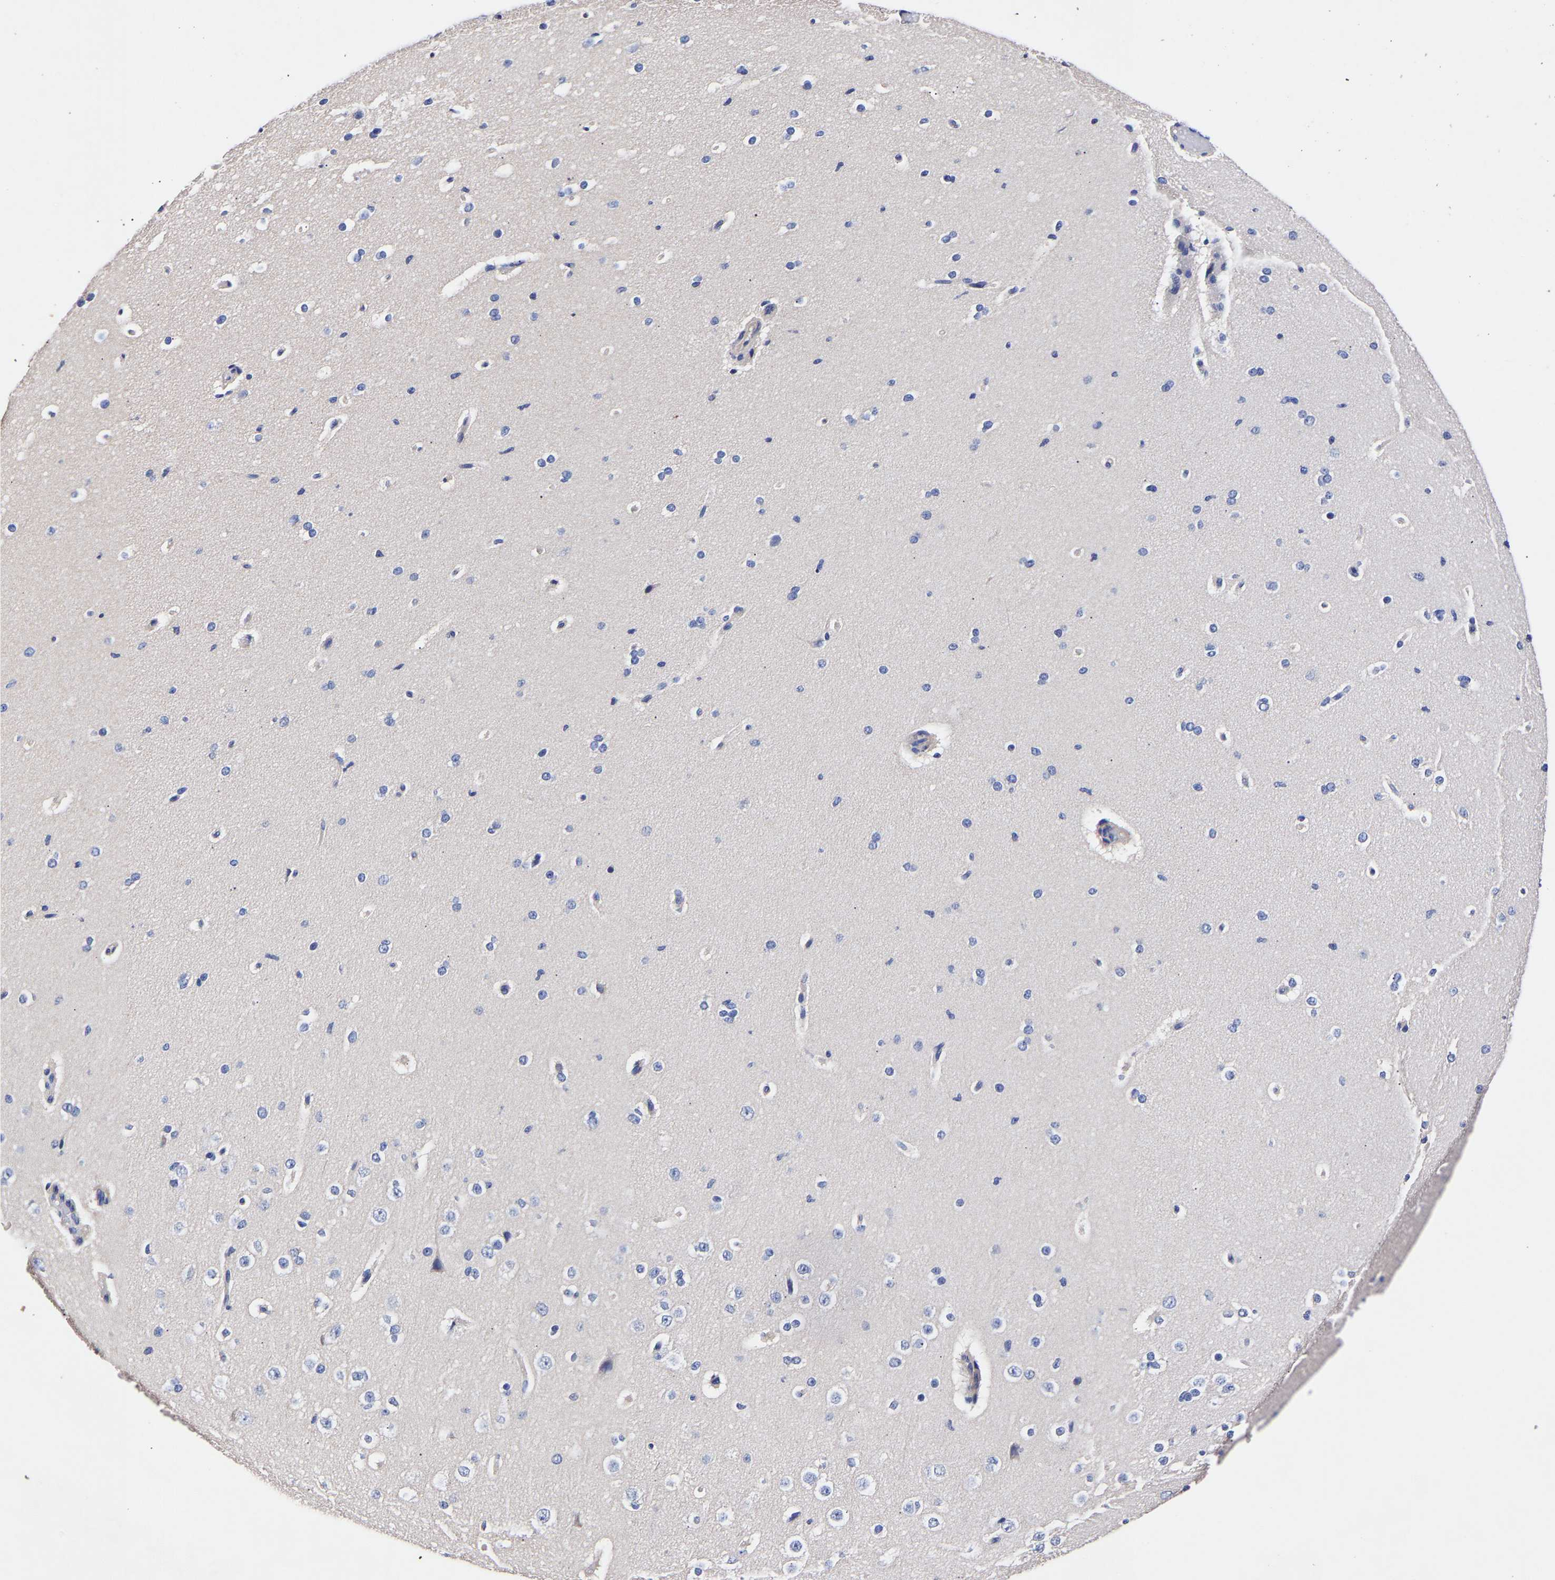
{"staining": {"intensity": "weak", "quantity": "25%-75%", "location": "cytoplasmic/membranous"}, "tissue": "cerebral cortex", "cell_type": "Endothelial cells", "image_type": "normal", "snomed": [{"axis": "morphology", "description": "Normal tissue, NOS"}, {"axis": "morphology", "description": "Developmental malformation"}, {"axis": "topography", "description": "Cerebral cortex"}], "caption": "An IHC histopathology image of benign tissue is shown. Protein staining in brown highlights weak cytoplasmic/membranous positivity in cerebral cortex within endothelial cells.", "gene": "SEM1", "patient": {"sex": "female", "age": 30}}